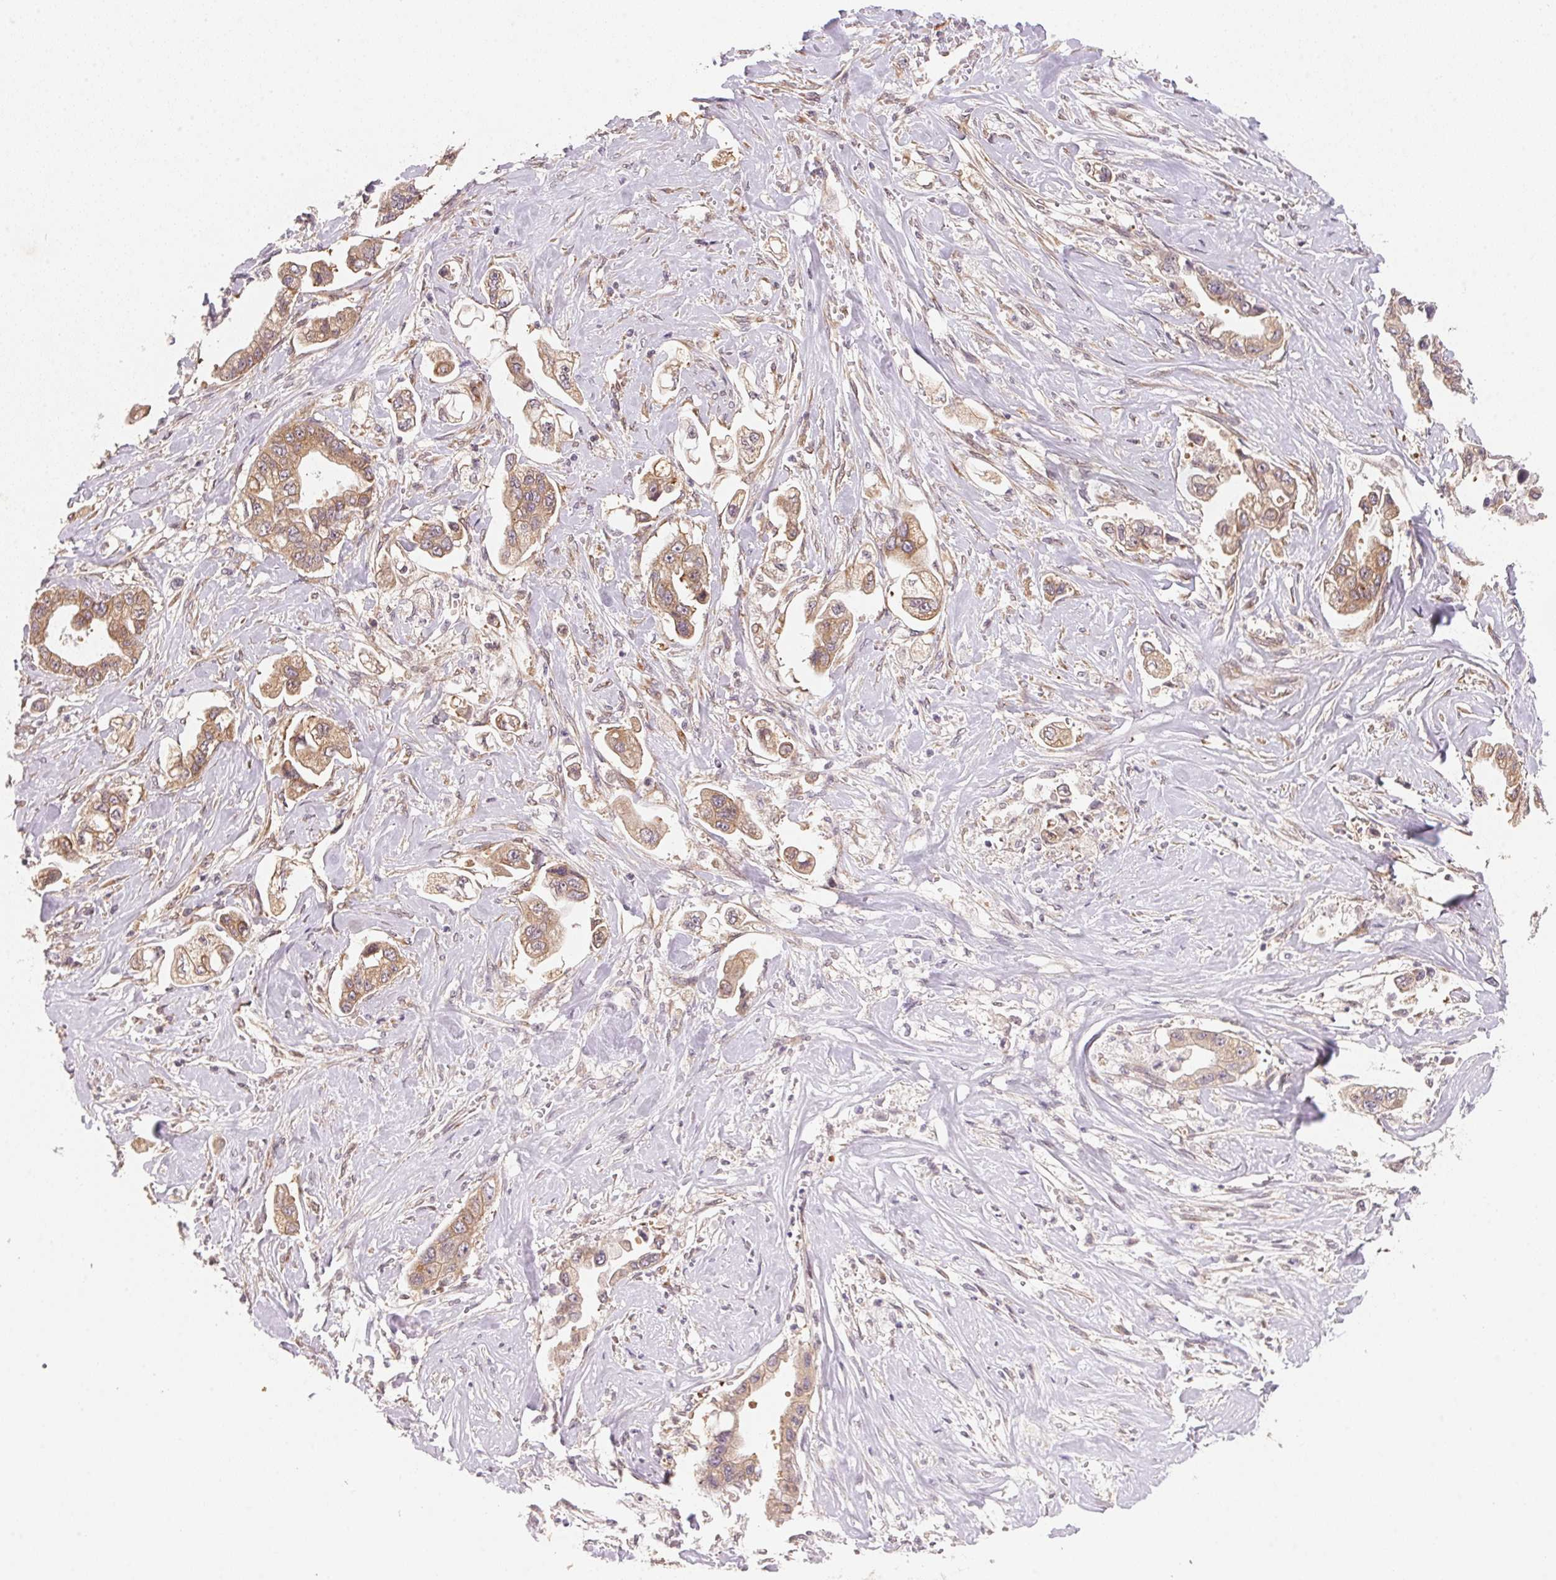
{"staining": {"intensity": "moderate", "quantity": ">75%", "location": "cytoplasmic/membranous"}, "tissue": "stomach cancer", "cell_type": "Tumor cells", "image_type": "cancer", "snomed": [{"axis": "morphology", "description": "Adenocarcinoma, NOS"}, {"axis": "topography", "description": "Stomach"}], "caption": "Stomach adenocarcinoma stained for a protein exhibits moderate cytoplasmic/membranous positivity in tumor cells. The protein is shown in brown color, while the nuclei are stained blue.", "gene": "EI24", "patient": {"sex": "male", "age": 62}}